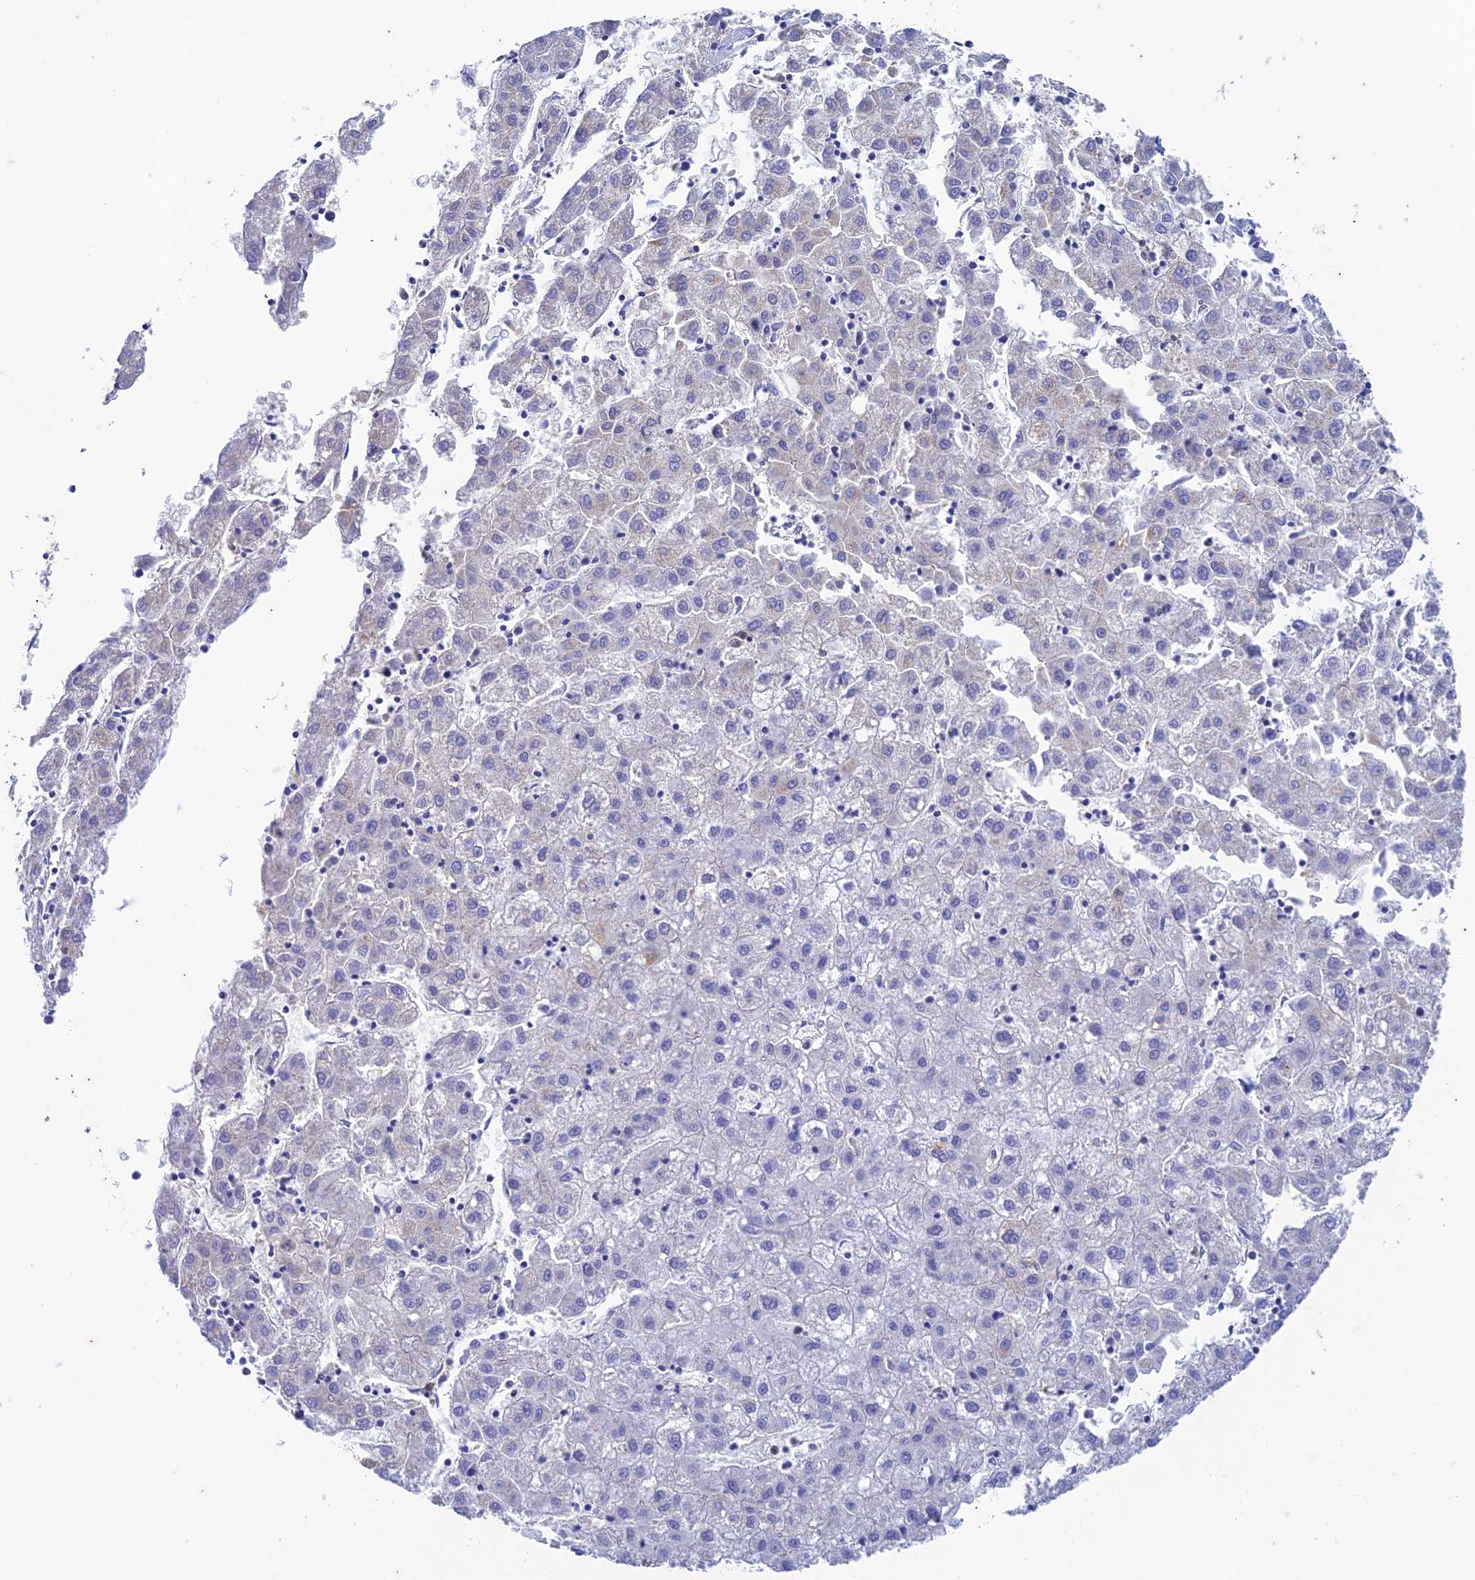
{"staining": {"intensity": "negative", "quantity": "none", "location": "none"}, "tissue": "liver cancer", "cell_type": "Tumor cells", "image_type": "cancer", "snomed": [{"axis": "morphology", "description": "Carcinoma, Hepatocellular, NOS"}, {"axis": "topography", "description": "Liver"}], "caption": "Liver hepatocellular carcinoma was stained to show a protein in brown. There is no significant staining in tumor cells.", "gene": "FGF7", "patient": {"sex": "male", "age": 72}}